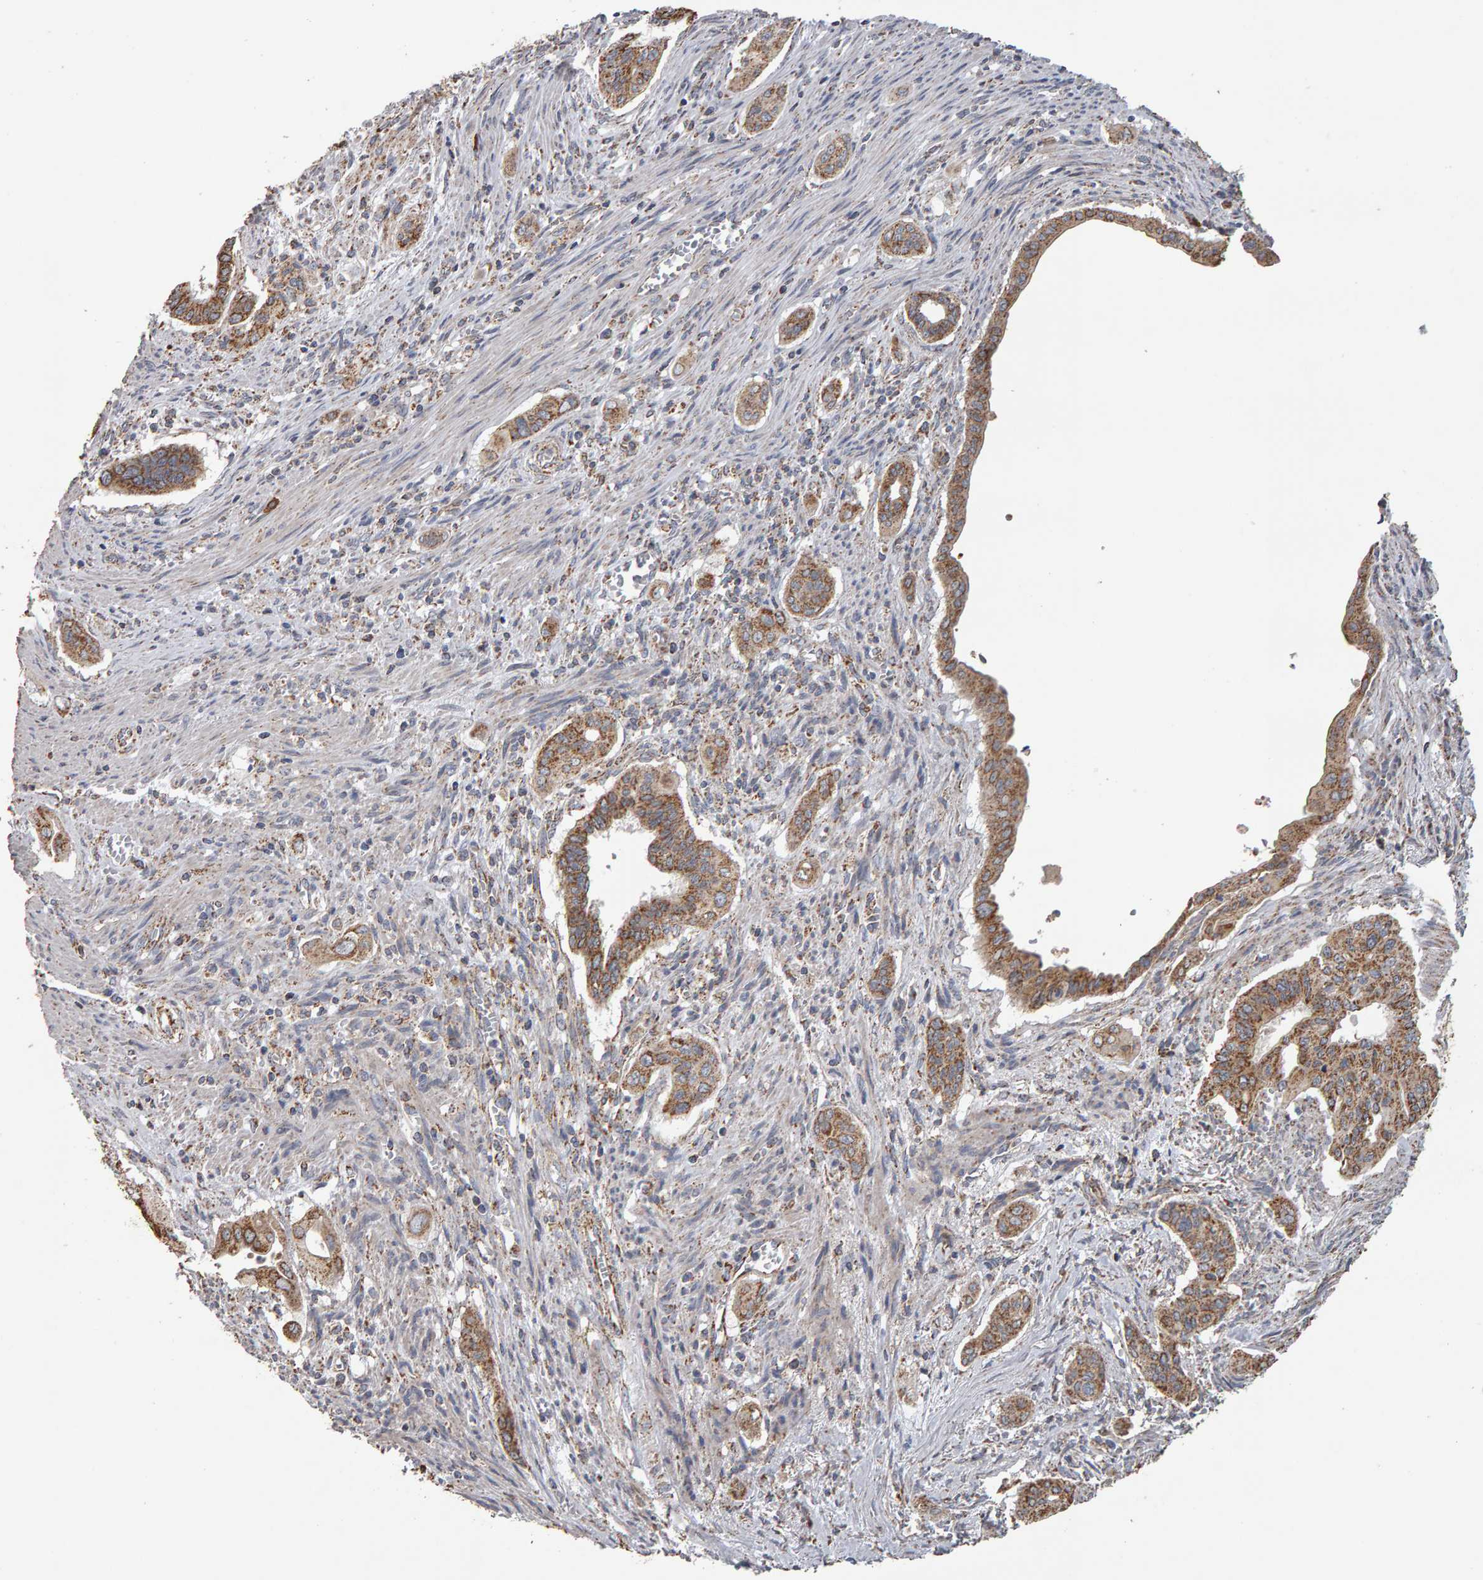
{"staining": {"intensity": "moderate", "quantity": ">75%", "location": "cytoplasmic/membranous"}, "tissue": "pancreatic cancer", "cell_type": "Tumor cells", "image_type": "cancer", "snomed": [{"axis": "morphology", "description": "Adenocarcinoma, NOS"}, {"axis": "topography", "description": "Pancreas"}], "caption": "Human pancreatic cancer stained with a brown dye displays moderate cytoplasmic/membranous positive expression in about >75% of tumor cells.", "gene": "TOM1L1", "patient": {"sex": "male", "age": 77}}